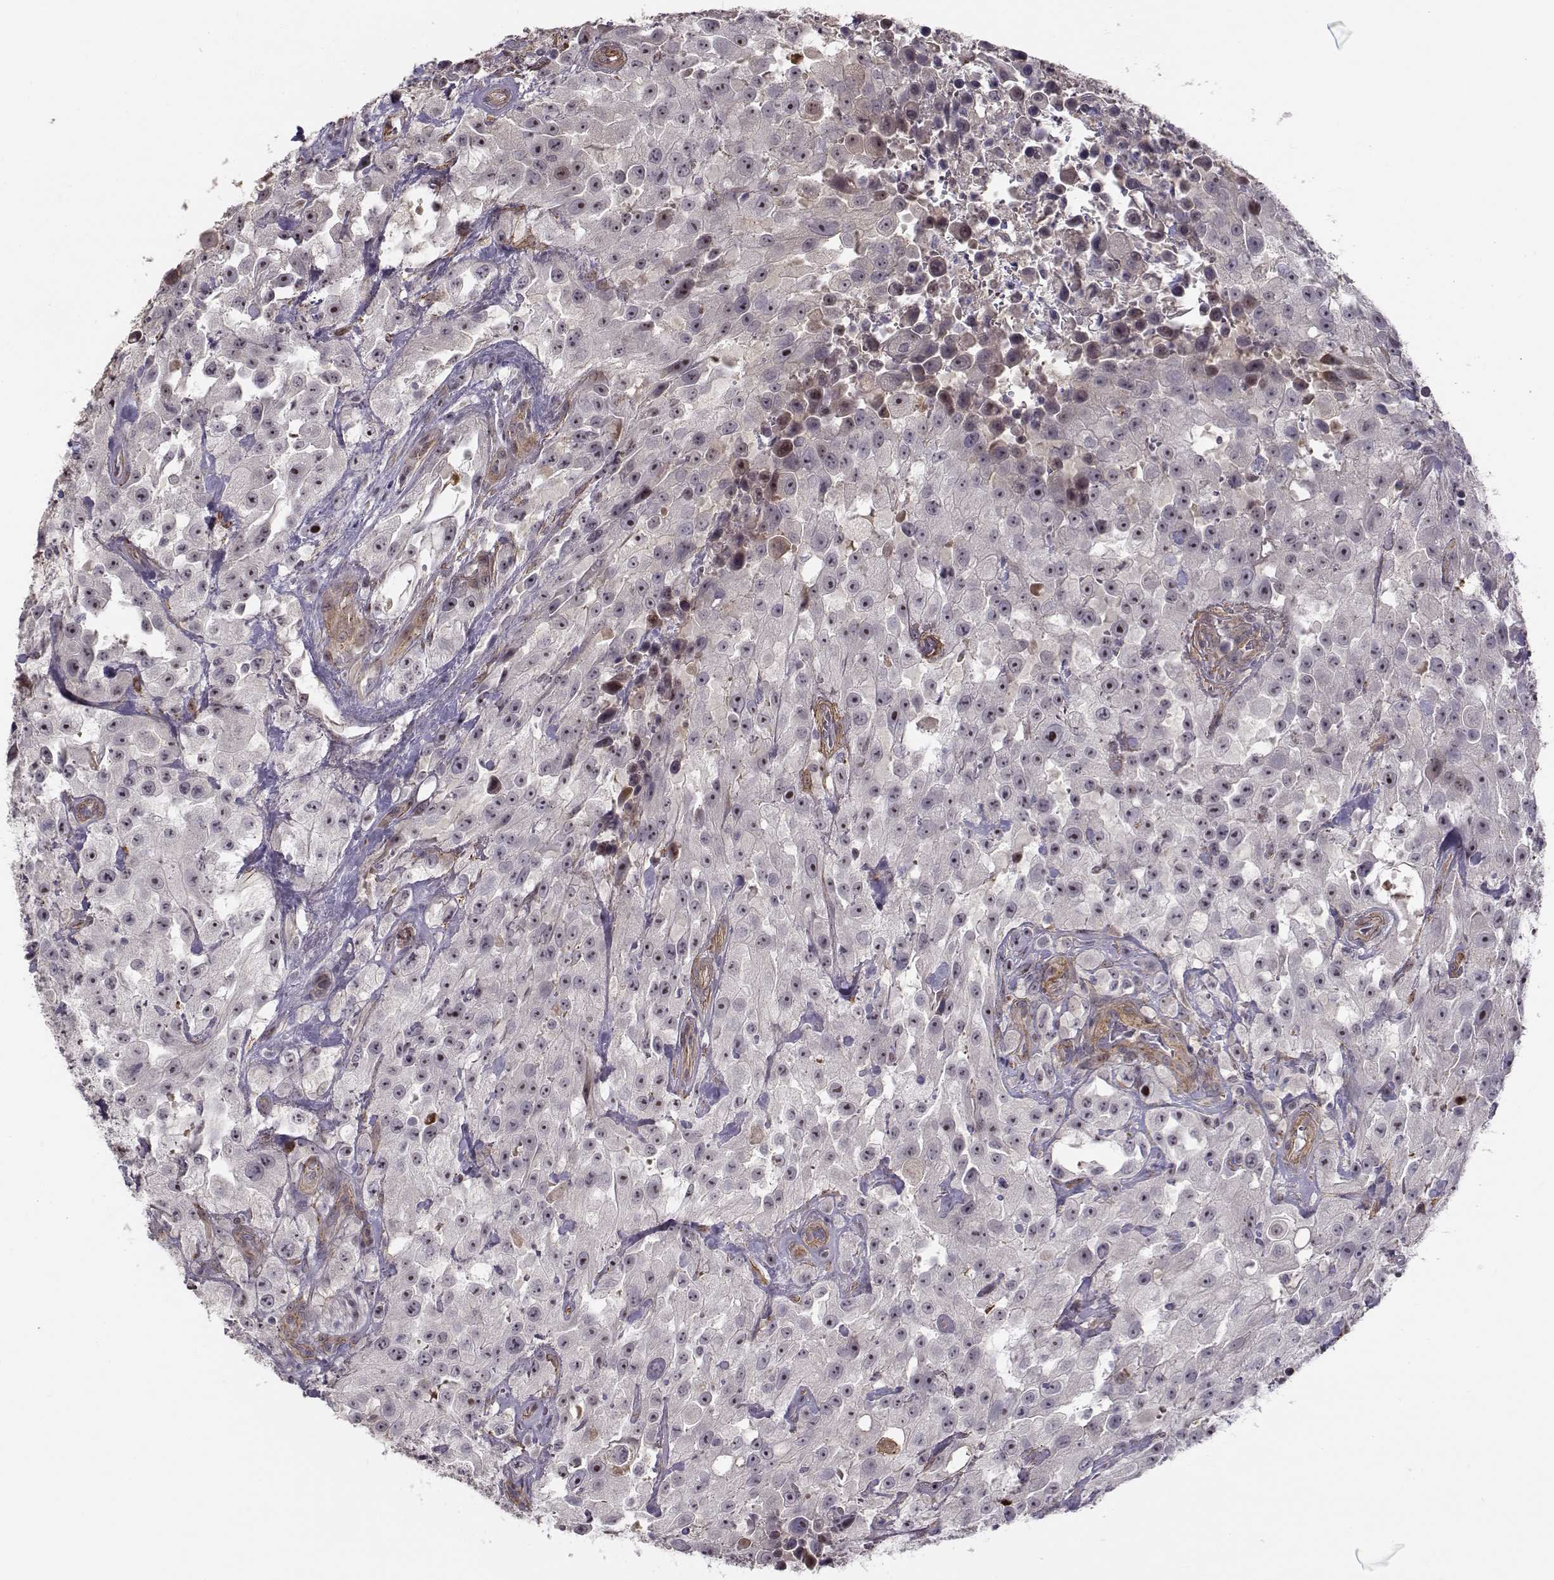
{"staining": {"intensity": "negative", "quantity": "none", "location": "none"}, "tissue": "urothelial cancer", "cell_type": "Tumor cells", "image_type": "cancer", "snomed": [{"axis": "morphology", "description": "Urothelial carcinoma, High grade"}, {"axis": "topography", "description": "Urinary bladder"}], "caption": "Tumor cells are negative for brown protein staining in urothelial carcinoma (high-grade).", "gene": "RGS9BP", "patient": {"sex": "male", "age": 79}}